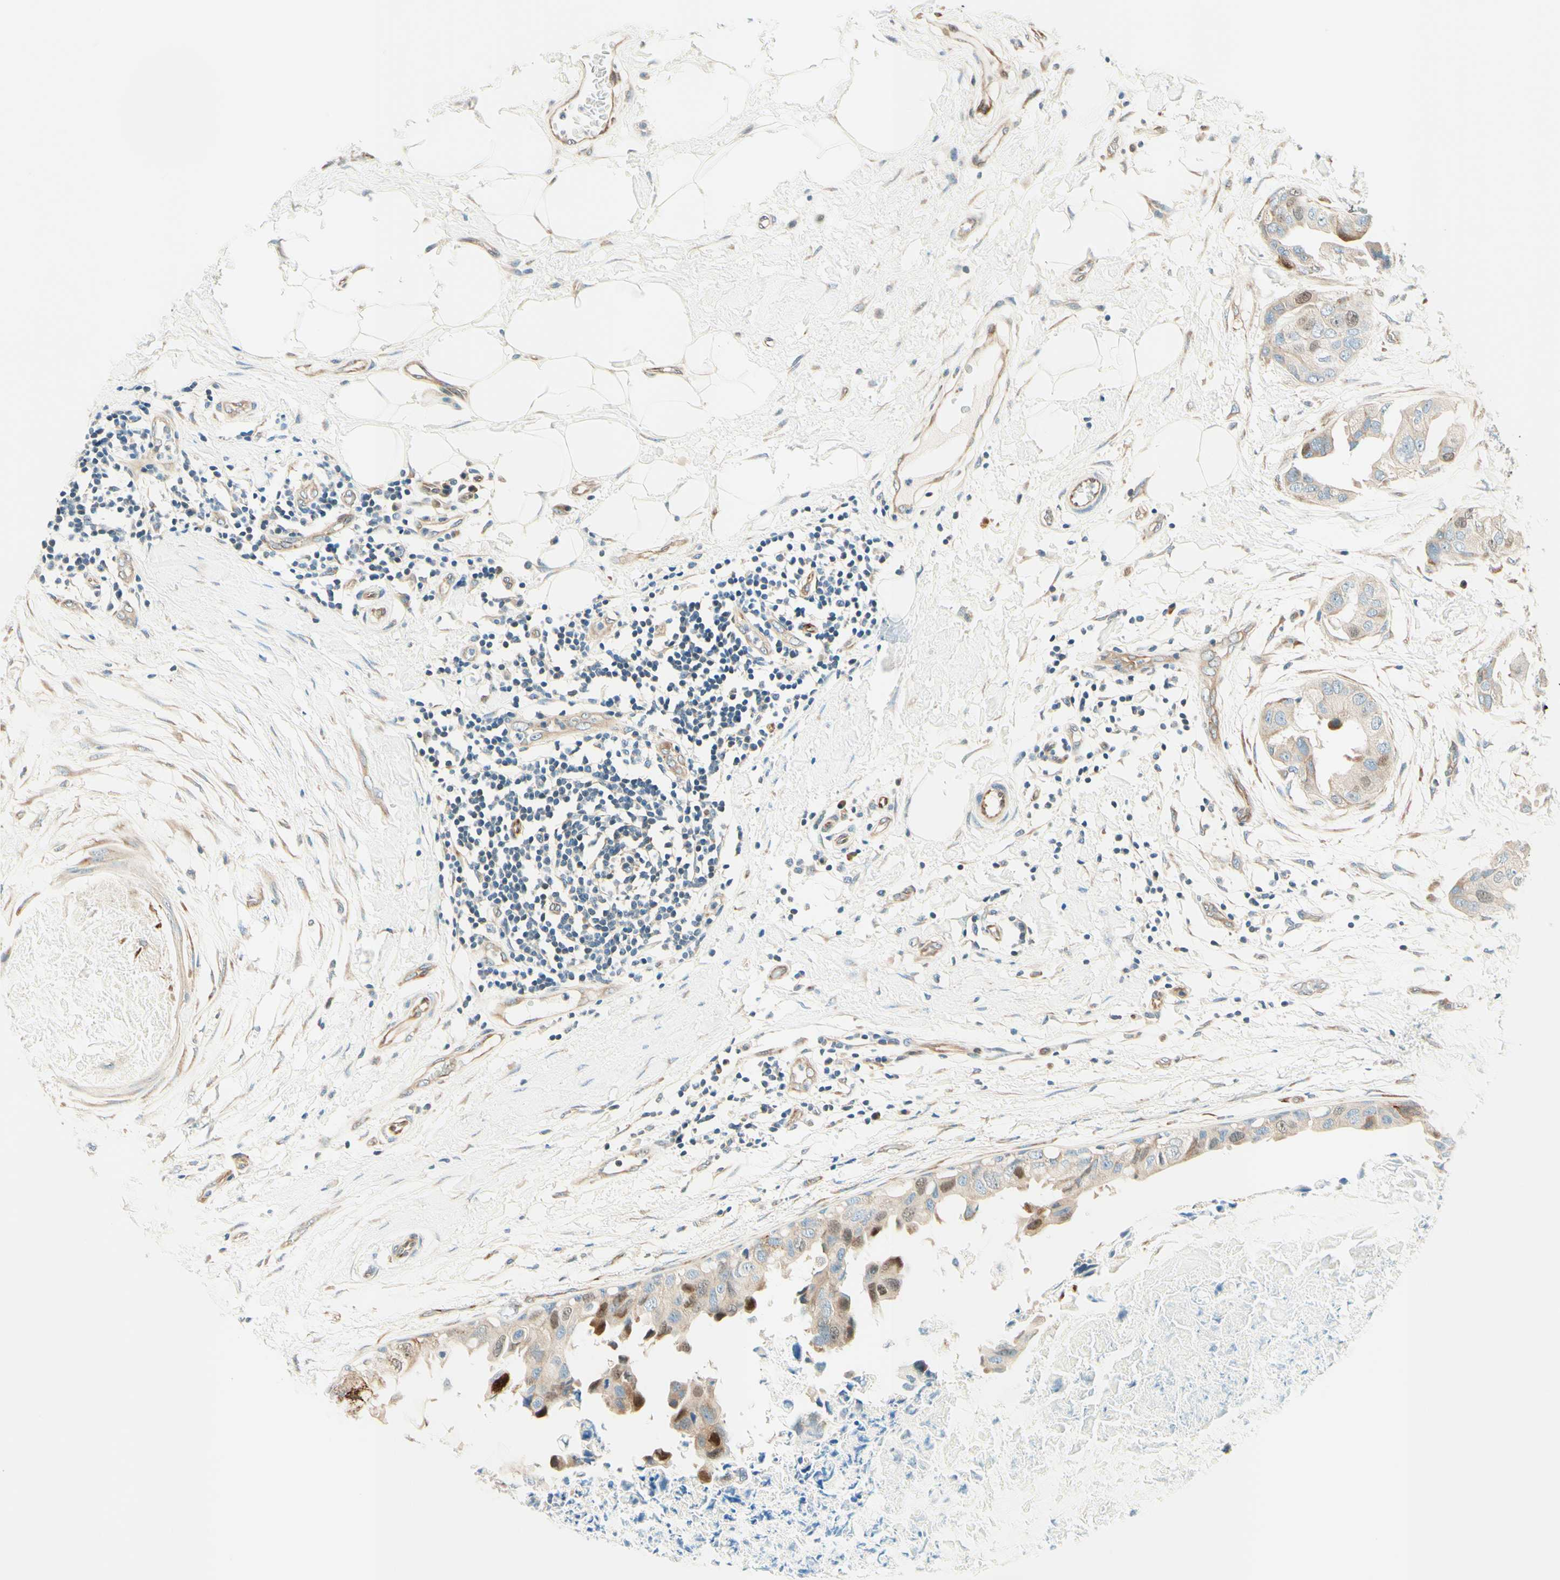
{"staining": {"intensity": "moderate", "quantity": "<25%", "location": "cytoplasmic/membranous,nuclear"}, "tissue": "breast cancer", "cell_type": "Tumor cells", "image_type": "cancer", "snomed": [{"axis": "morphology", "description": "Duct carcinoma"}, {"axis": "topography", "description": "Breast"}], "caption": "IHC staining of breast infiltrating ductal carcinoma, which displays low levels of moderate cytoplasmic/membranous and nuclear staining in about <25% of tumor cells indicating moderate cytoplasmic/membranous and nuclear protein staining. The staining was performed using DAB (brown) for protein detection and nuclei were counterstained in hematoxylin (blue).", "gene": "TAOK2", "patient": {"sex": "female", "age": 40}}